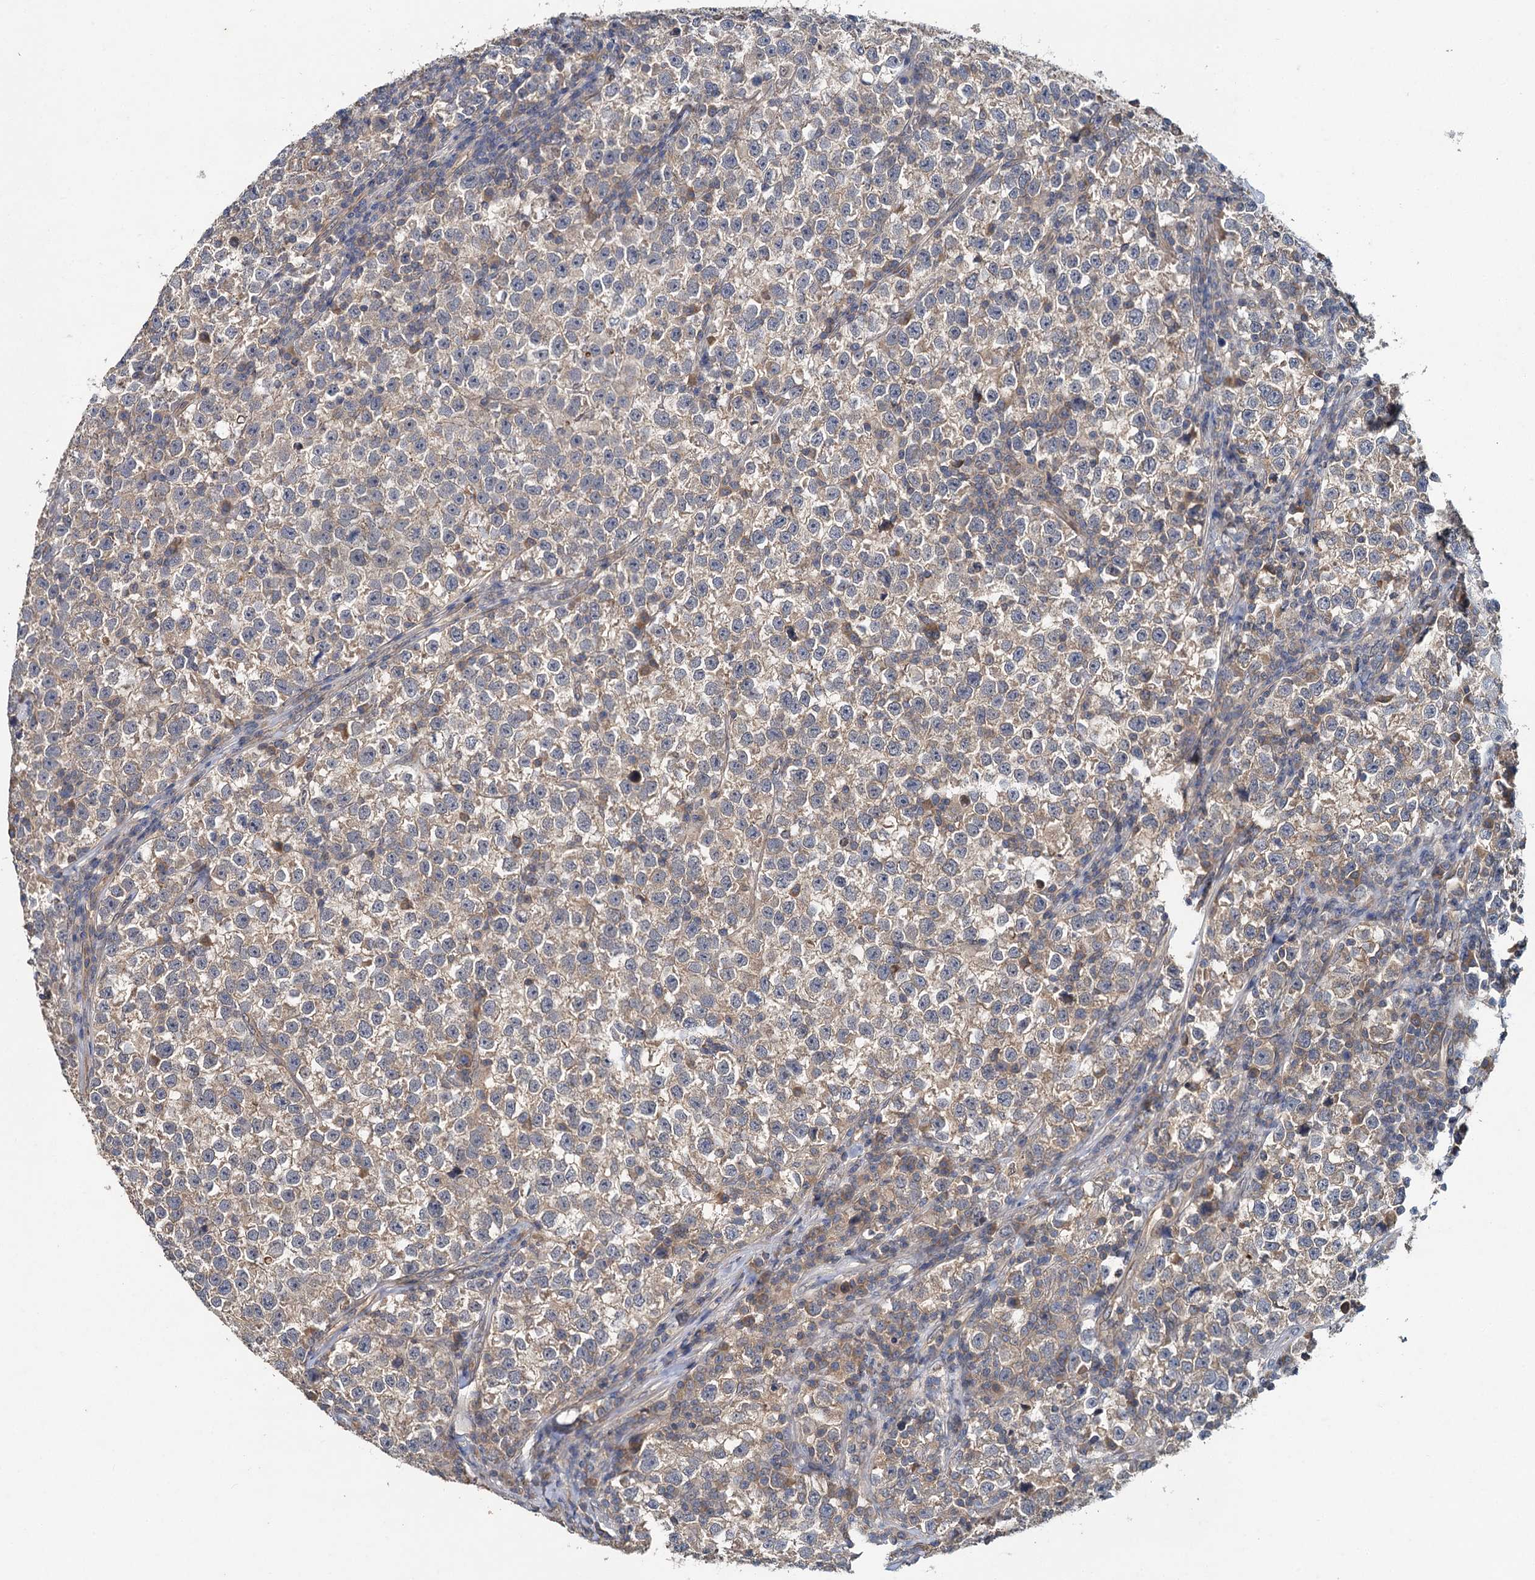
{"staining": {"intensity": "negative", "quantity": "none", "location": "none"}, "tissue": "testis cancer", "cell_type": "Tumor cells", "image_type": "cancer", "snomed": [{"axis": "morphology", "description": "Normal tissue, NOS"}, {"axis": "morphology", "description": "Seminoma, NOS"}, {"axis": "topography", "description": "Testis"}], "caption": "This histopathology image is of seminoma (testis) stained with immunohistochemistry (IHC) to label a protein in brown with the nuclei are counter-stained blue. There is no positivity in tumor cells.", "gene": "ZNF324", "patient": {"sex": "male", "age": 43}}